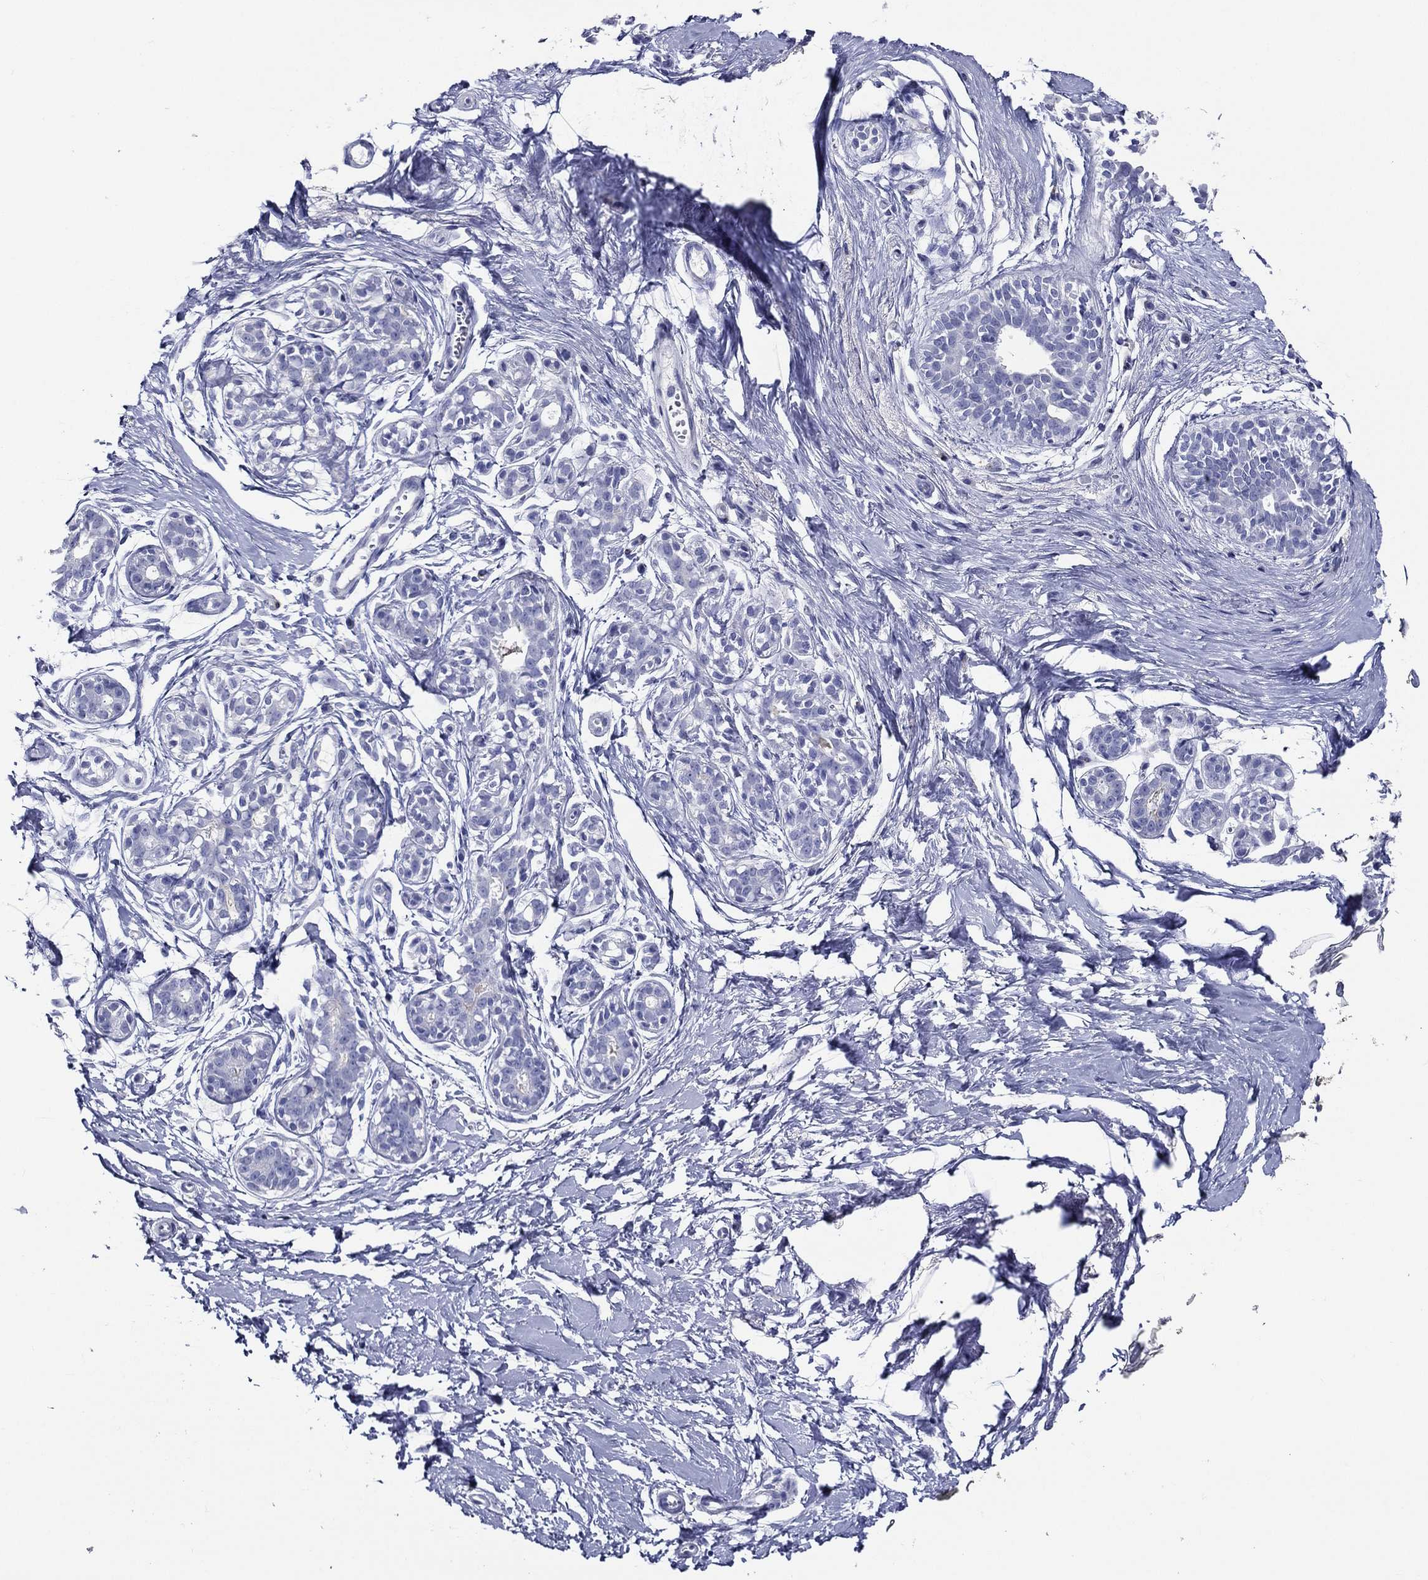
{"staining": {"intensity": "negative", "quantity": "none", "location": "none"}, "tissue": "breast", "cell_type": "Adipocytes", "image_type": "normal", "snomed": [{"axis": "morphology", "description": "Normal tissue, NOS"}, {"axis": "topography", "description": "Breast"}], "caption": "This is an immunohistochemistry (IHC) photomicrograph of benign breast. There is no staining in adipocytes.", "gene": "ACE2", "patient": {"sex": "female", "age": 49}}